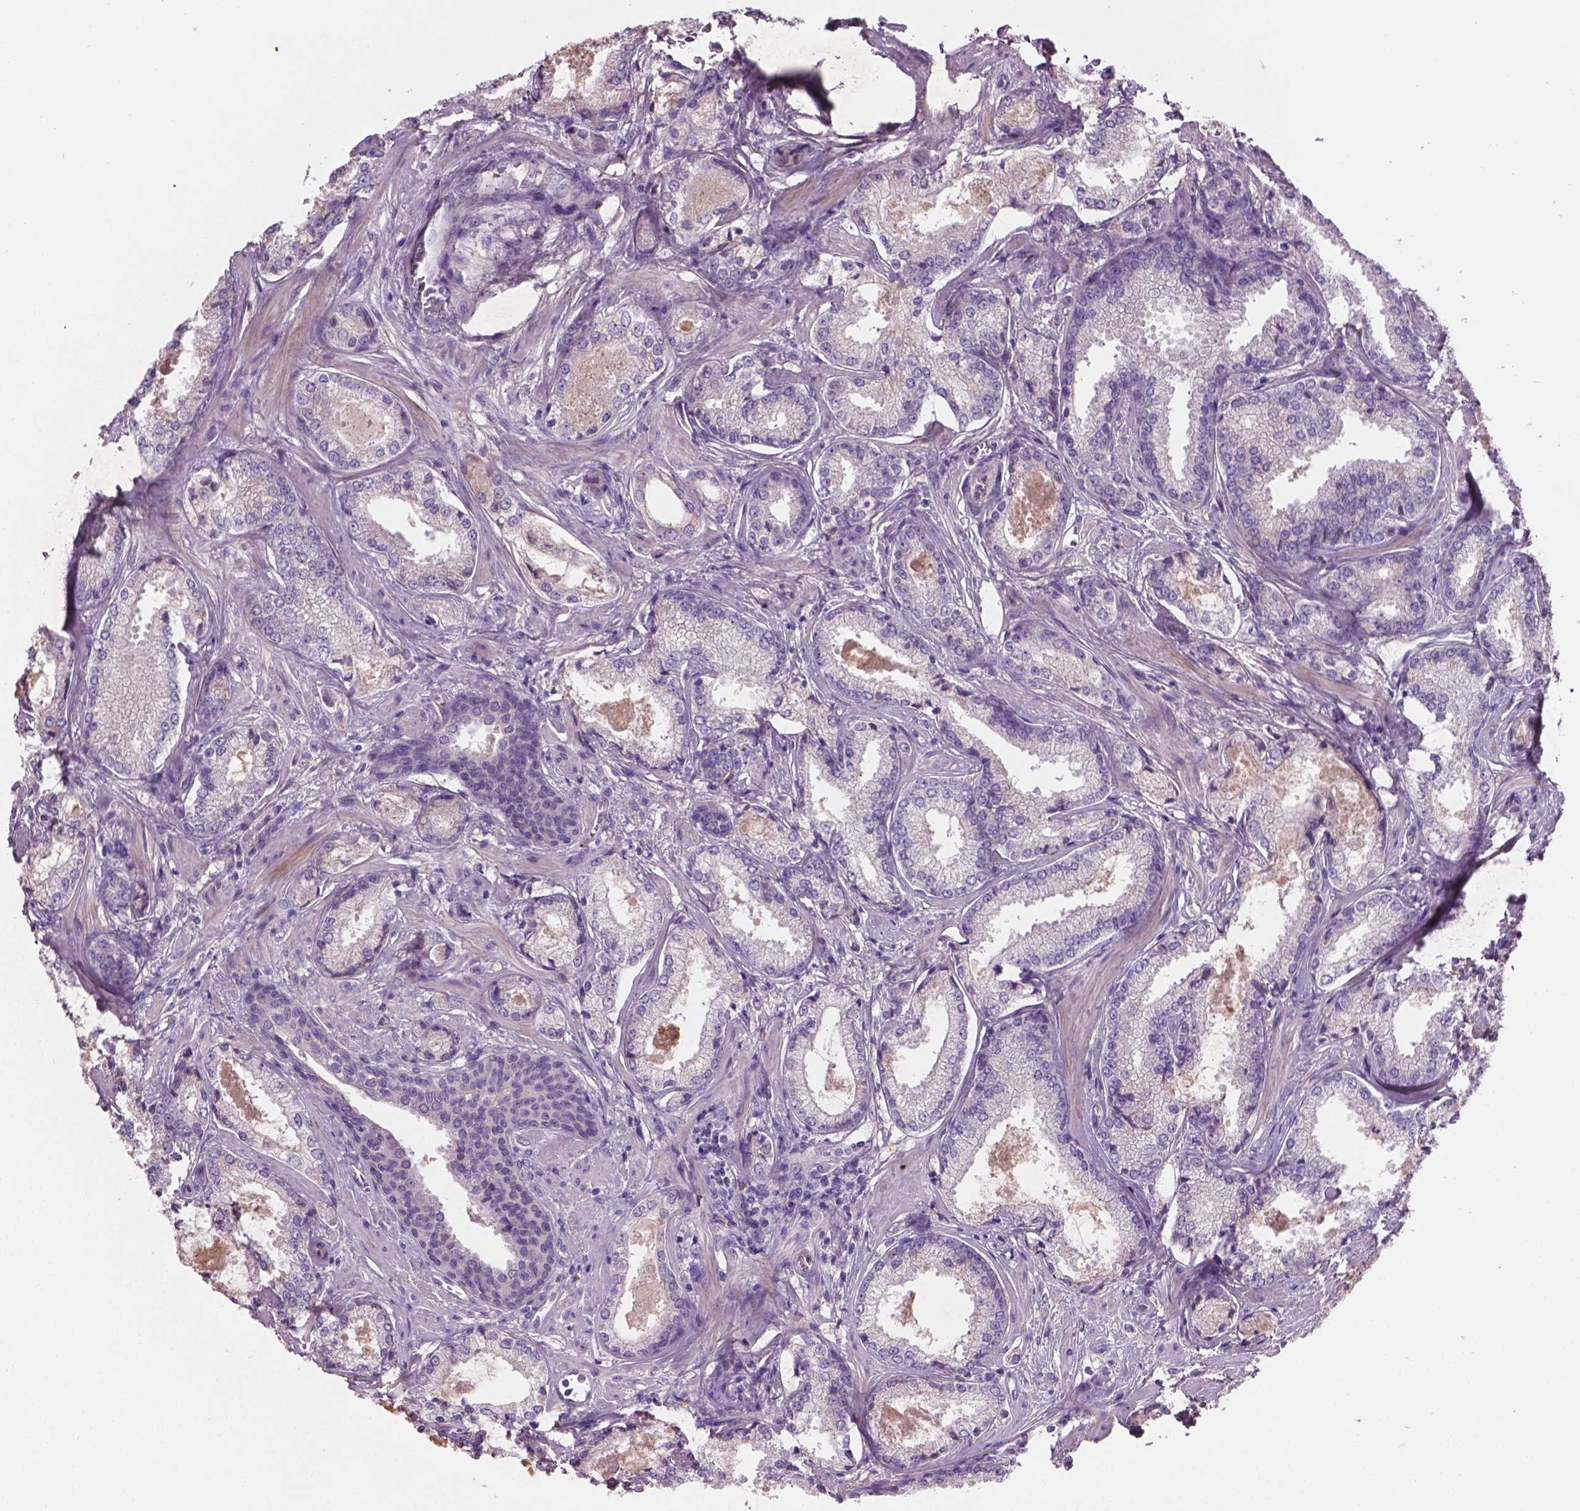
{"staining": {"intensity": "negative", "quantity": "none", "location": "none"}, "tissue": "prostate cancer", "cell_type": "Tumor cells", "image_type": "cancer", "snomed": [{"axis": "morphology", "description": "Adenocarcinoma, Low grade"}, {"axis": "topography", "description": "Prostate"}], "caption": "IHC photomicrograph of prostate cancer (adenocarcinoma (low-grade)) stained for a protein (brown), which exhibits no staining in tumor cells.", "gene": "SOX17", "patient": {"sex": "male", "age": 56}}